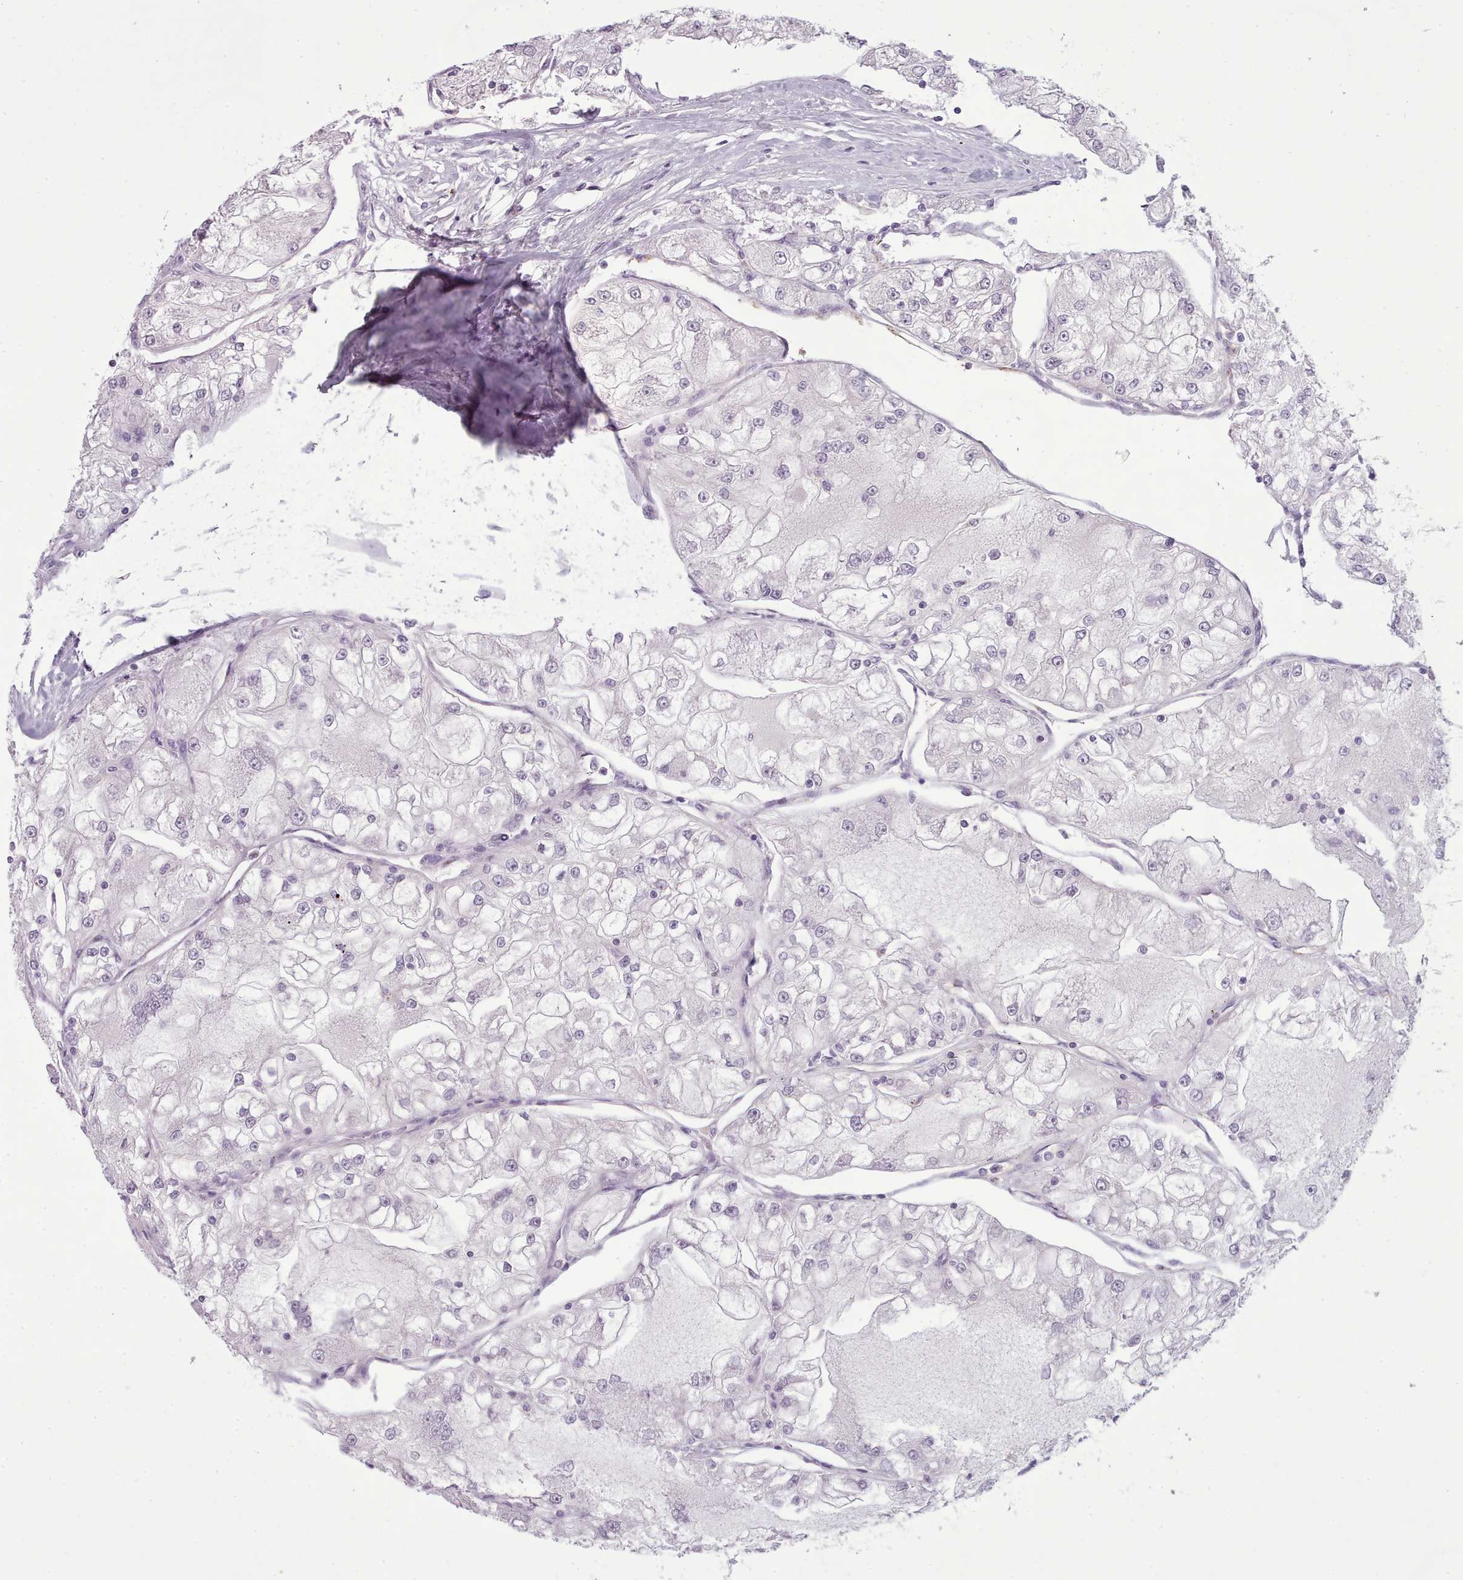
{"staining": {"intensity": "negative", "quantity": "none", "location": "none"}, "tissue": "renal cancer", "cell_type": "Tumor cells", "image_type": "cancer", "snomed": [{"axis": "morphology", "description": "Adenocarcinoma, NOS"}, {"axis": "topography", "description": "Kidney"}], "caption": "The micrograph exhibits no staining of tumor cells in renal cancer.", "gene": "NDST2", "patient": {"sex": "female", "age": 72}}